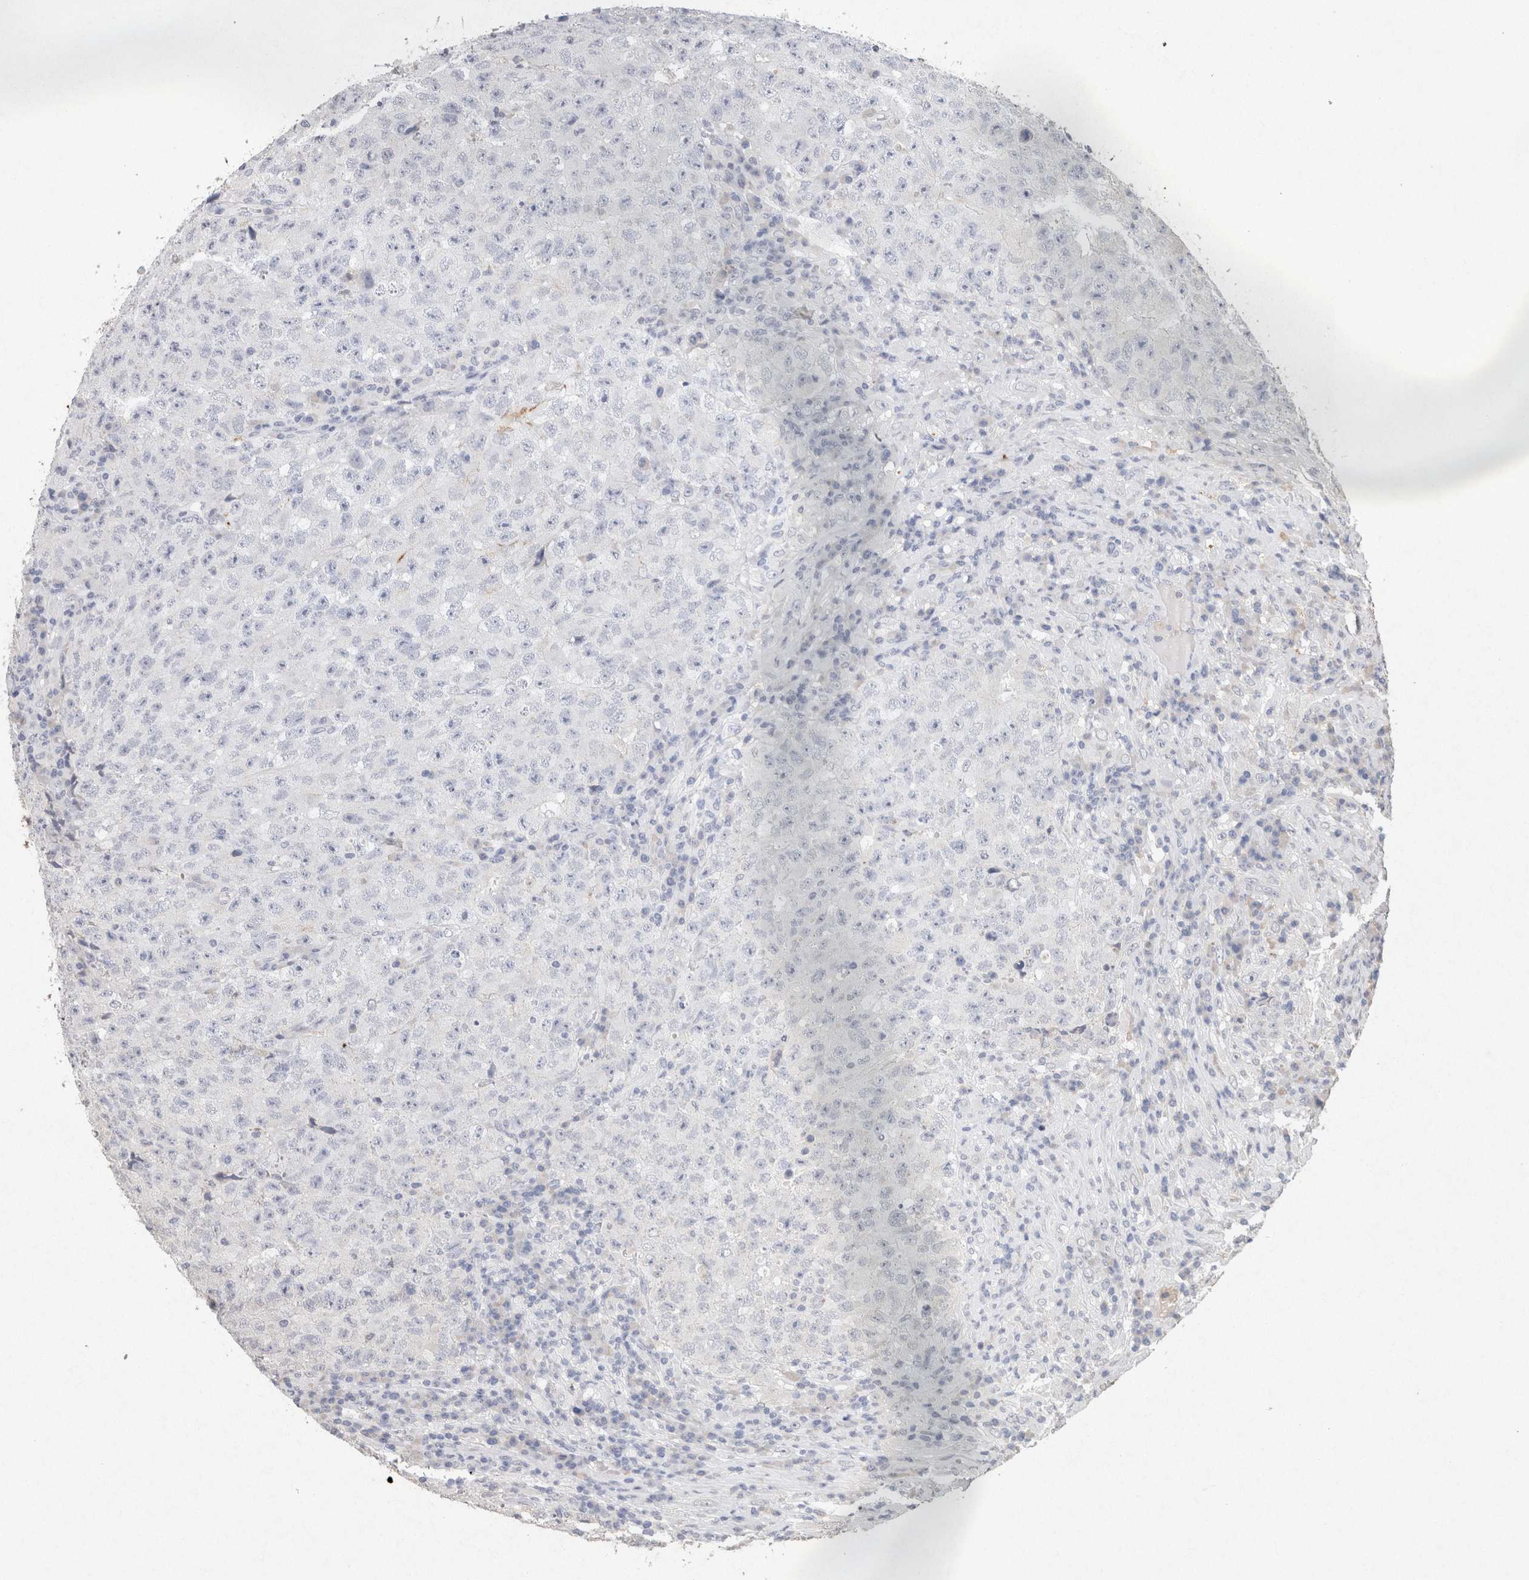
{"staining": {"intensity": "negative", "quantity": "none", "location": "none"}, "tissue": "testis cancer", "cell_type": "Tumor cells", "image_type": "cancer", "snomed": [{"axis": "morphology", "description": "Necrosis, NOS"}, {"axis": "morphology", "description": "Carcinoma, Embryonal, NOS"}, {"axis": "topography", "description": "Testis"}], "caption": "A histopathology image of human testis cancer is negative for staining in tumor cells.", "gene": "FABP7", "patient": {"sex": "male", "age": 19}}